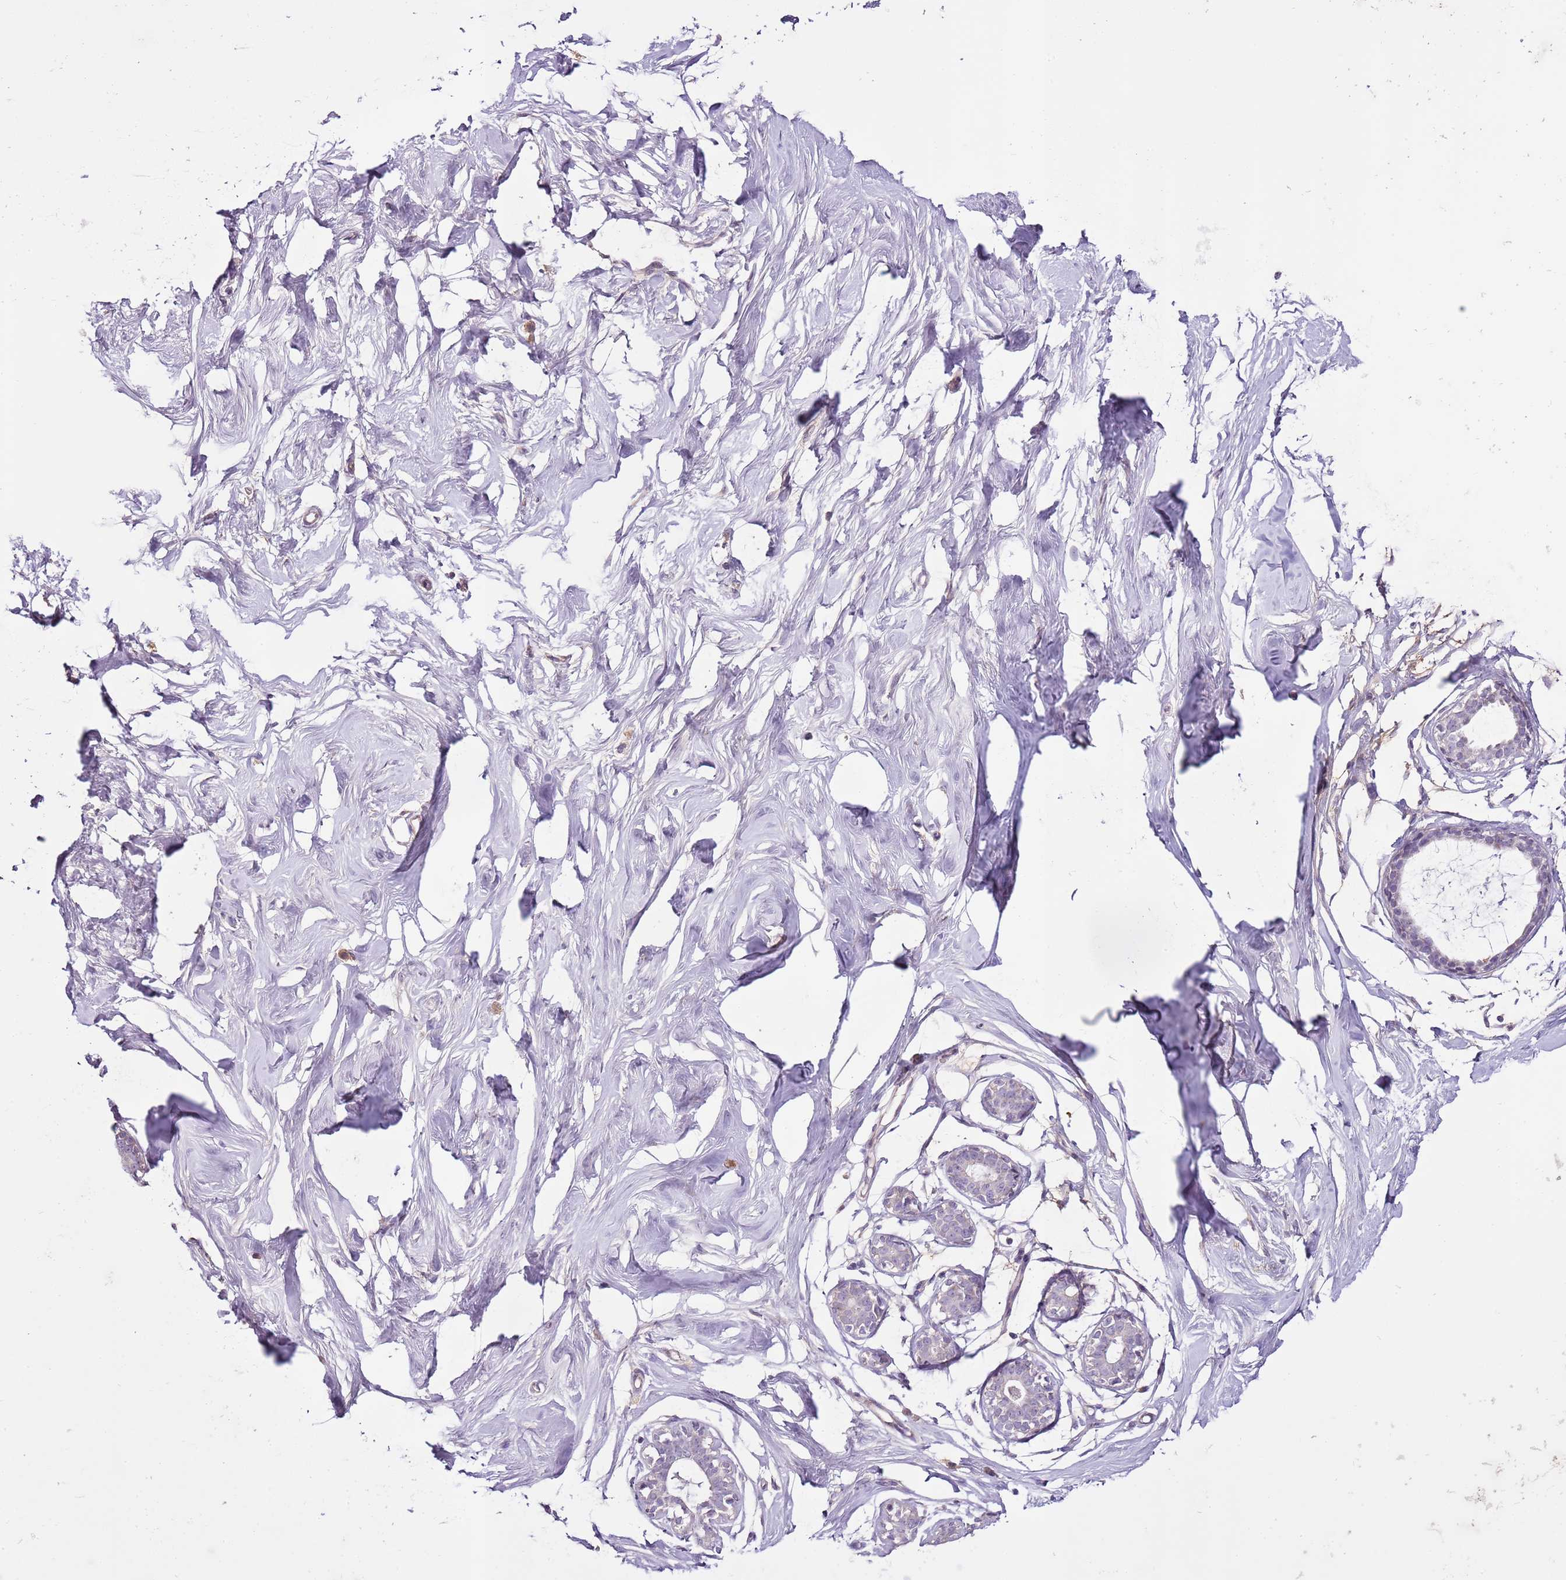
{"staining": {"intensity": "negative", "quantity": "none", "location": "none"}, "tissue": "breast", "cell_type": "Adipocytes", "image_type": "normal", "snomed": [{"axis": "morphology", "description": "Normal tissue, NOS"}, {"axis": "morphology", "description": "Adenoma, NOS"}, {"axis": "topography", "description": "Breast"}], "caption": "Immunohistochemical staining of normal breast reveals no significant expression in adipocytes. (DAB (3,3'-diaminobenzidine) immunohistochemistry visualized using brightfield microscopy, high magnification).", "gene": "CMKLR1", "patient": {"sex": "female", "age": 23}}